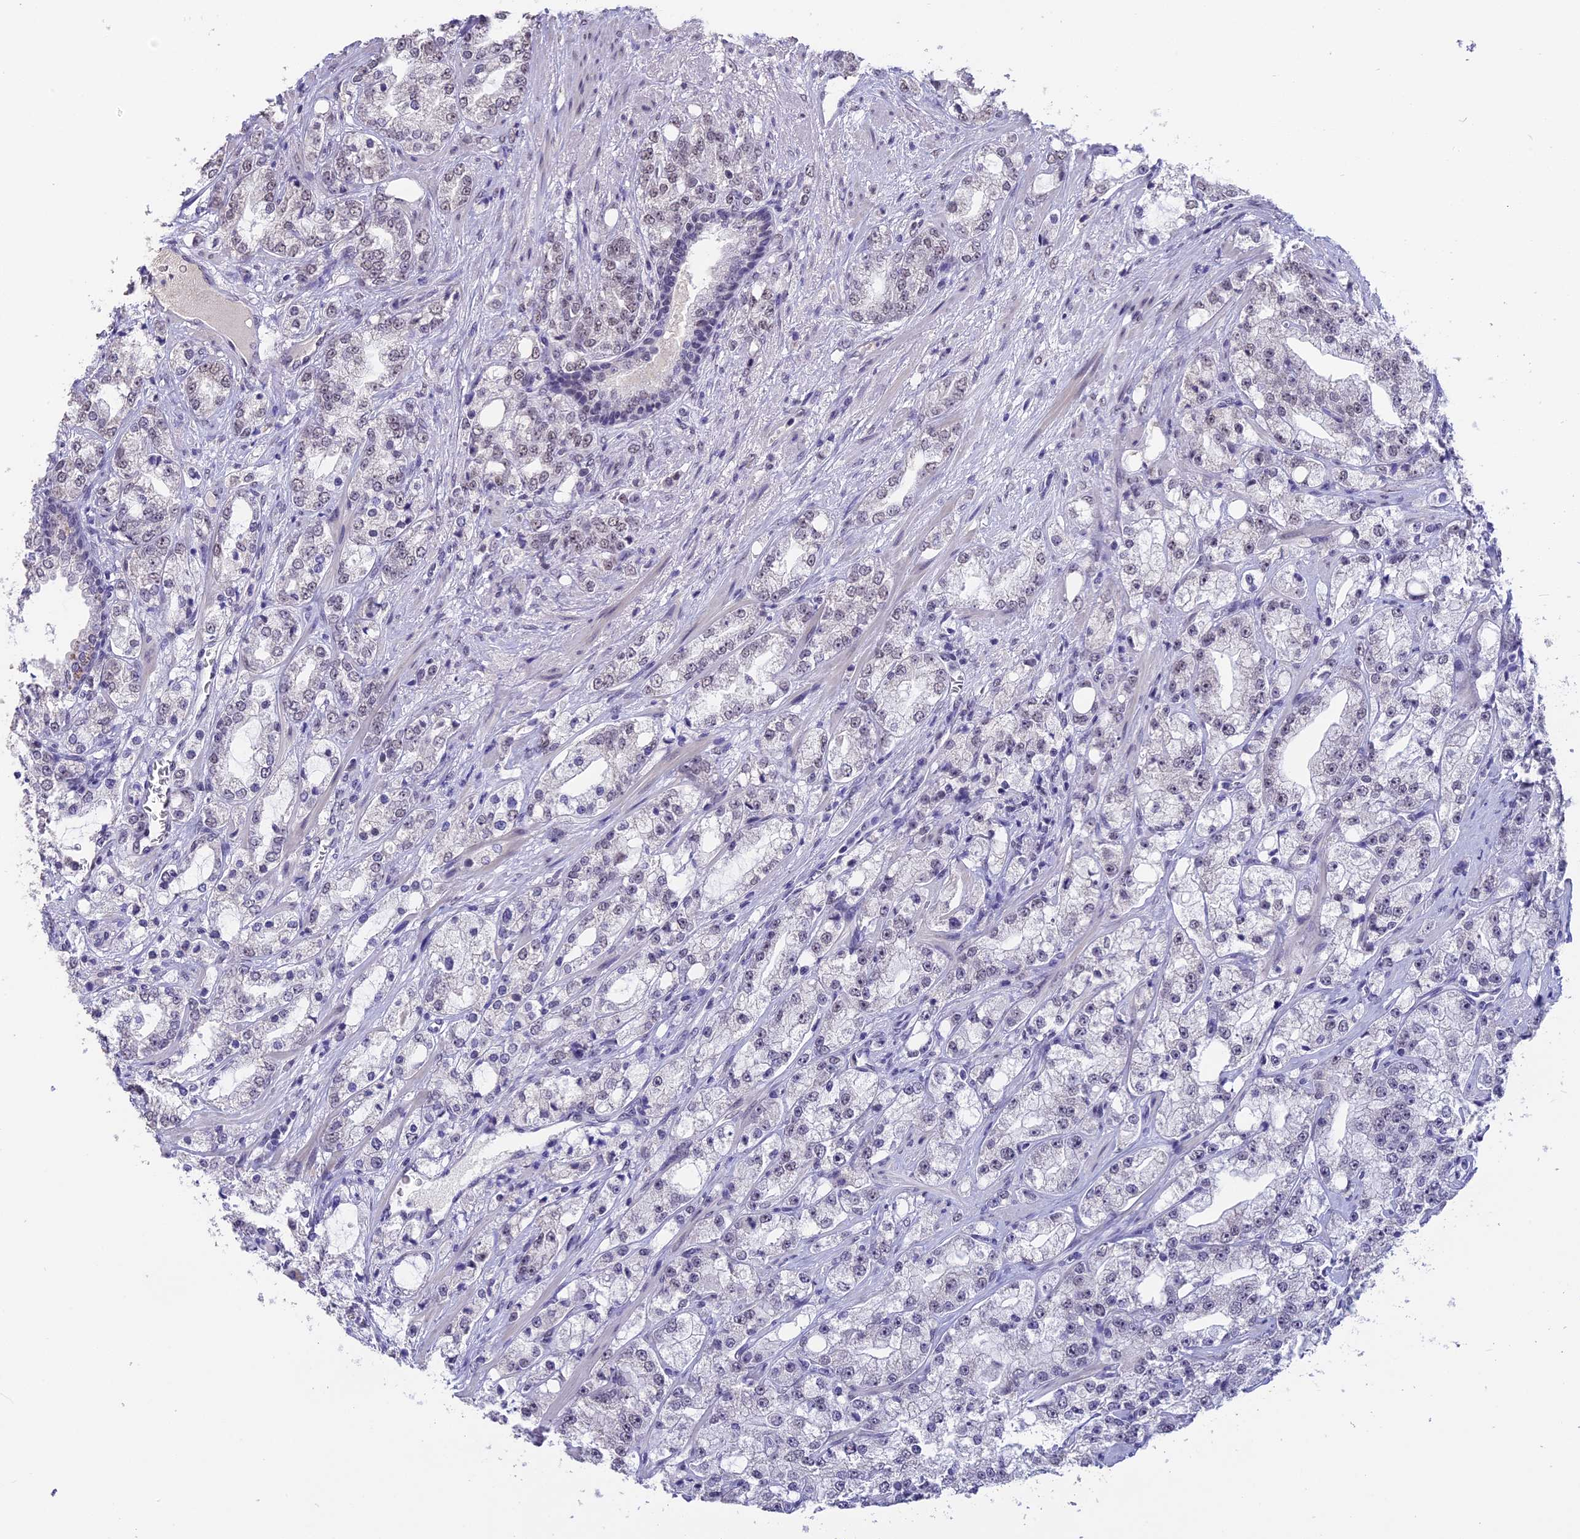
{"staining": {"intensity": "weak", "quantity": "<25%", "location": "nuclear"}, "tissue": "prostate cancer", "cell_type": "Tumor cells", "image_type": "cancer", "snomed": [{"axis": "morphology", "description": "Adenocarcinoma, High grade"}, {"axis": "topography", "description": "Prostate"}], "caption": "A high-resolution image shows immunohistochemistry staining of prostate cancer, which reveals no significant staining in tumor cells. The staining was performed using DAB (3,3'-diaminobenzidine) to visualize the protein expression in brown, while the nuclei were stained in blue with hematoxylin (Magnification: 20x).", "gene": "SETD2", "patient": {"sex": "male", "age": 64}}